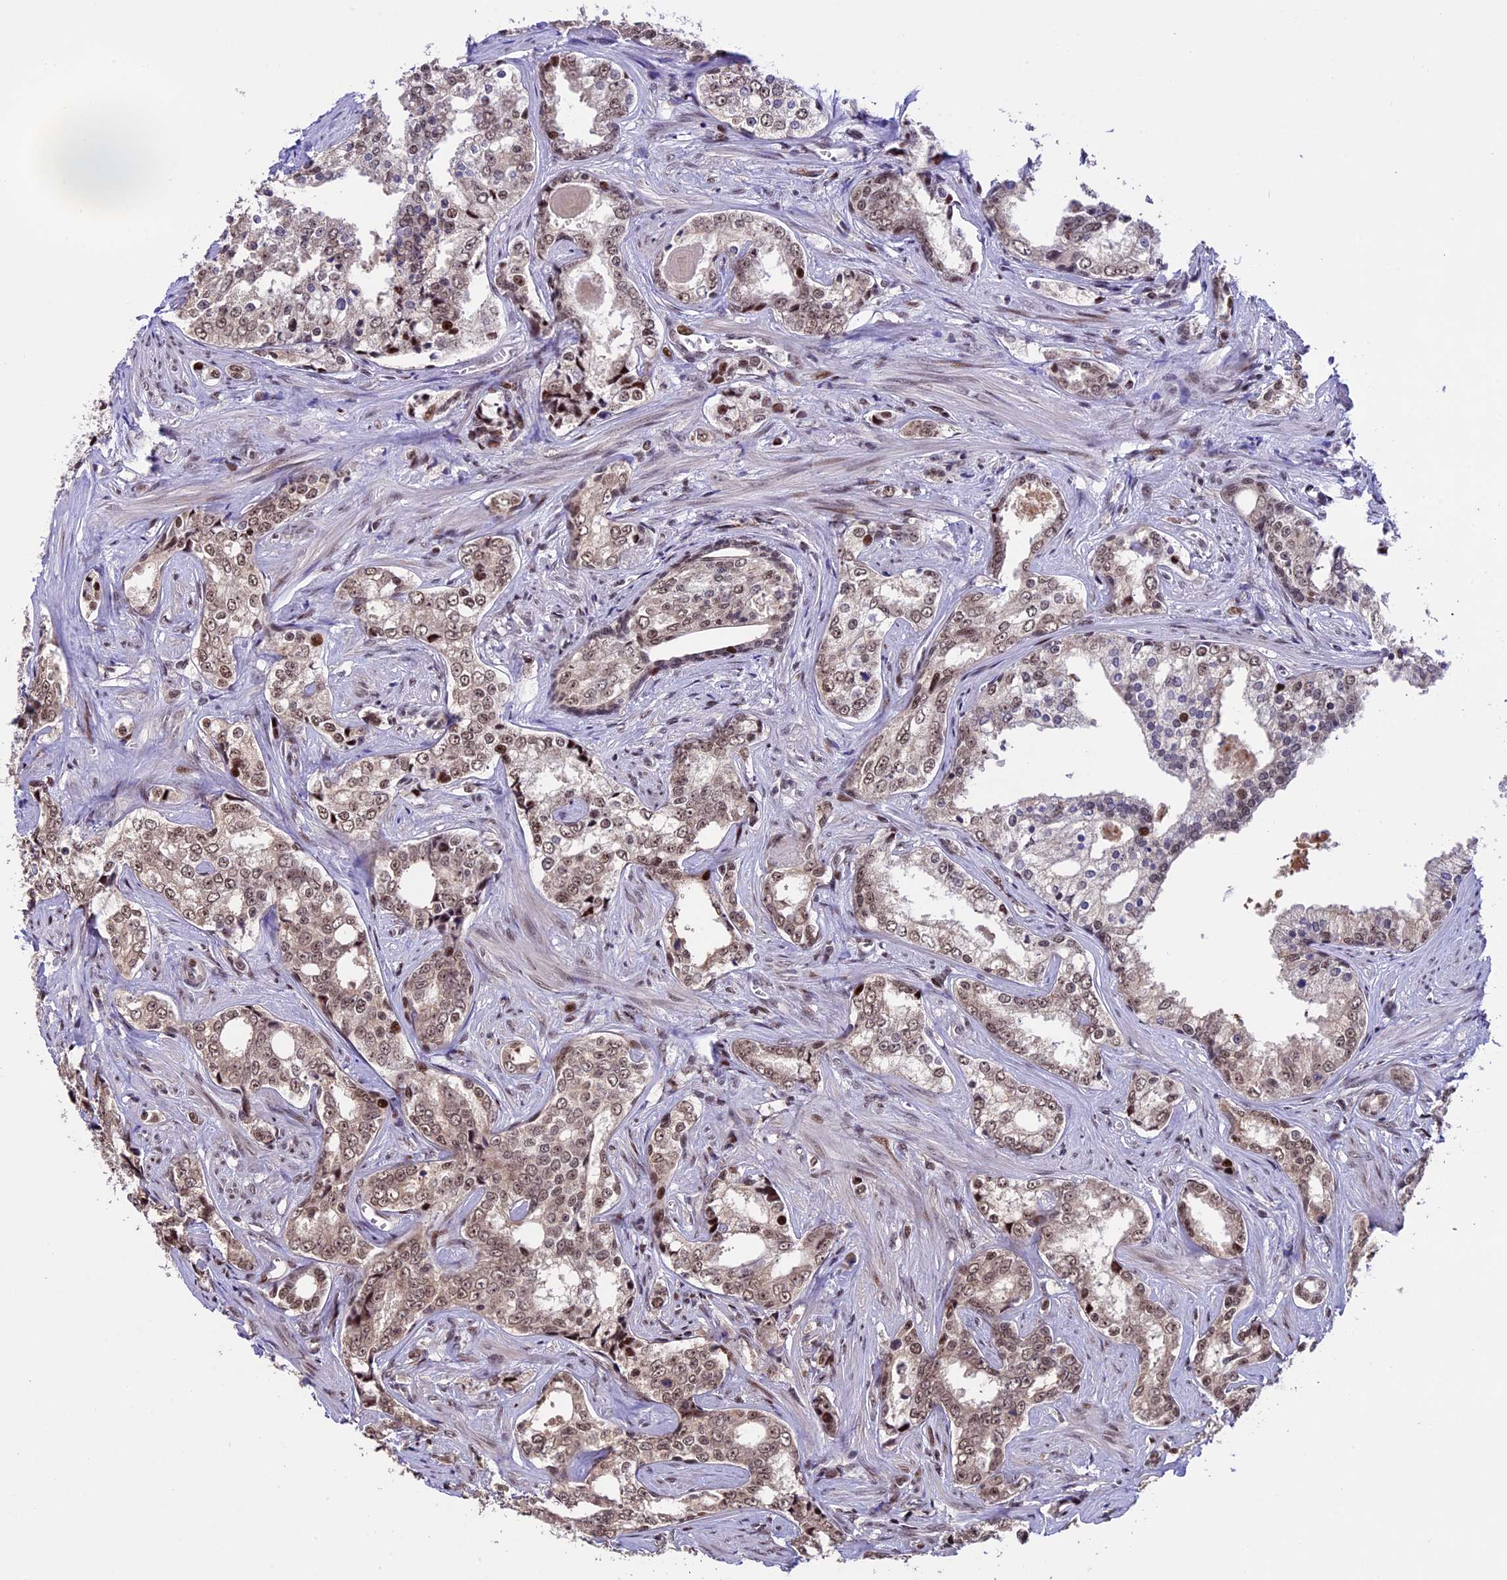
{"staining": {"intensity": "weak", "quantity": ">75%", "location": "nuclear"}, "tissue": "prostate cancer", "cell_type": "Tumor cells", "image_type": "cancer", "snomed": [{"axis": "morphology", "description": "Adenocarcinoma, High grade"}, {"axis": "topography", "description": "Prostate"}], "caption": "IHC staining of prostate cancer (adenocarcinoma (high-grade)), which demonstrates low levels of weak nuclear expression in approximately >75% of tumor cells indicating weak nuclear protein positivity. The staining was performed using DAB (3,3'-diaminobenzidine) (brown) for protein detection and nuclei were counterstained in hematoxylin (blue).", "gene": "TCP11L2", "patient": {"sex": "male", "age": 66}}